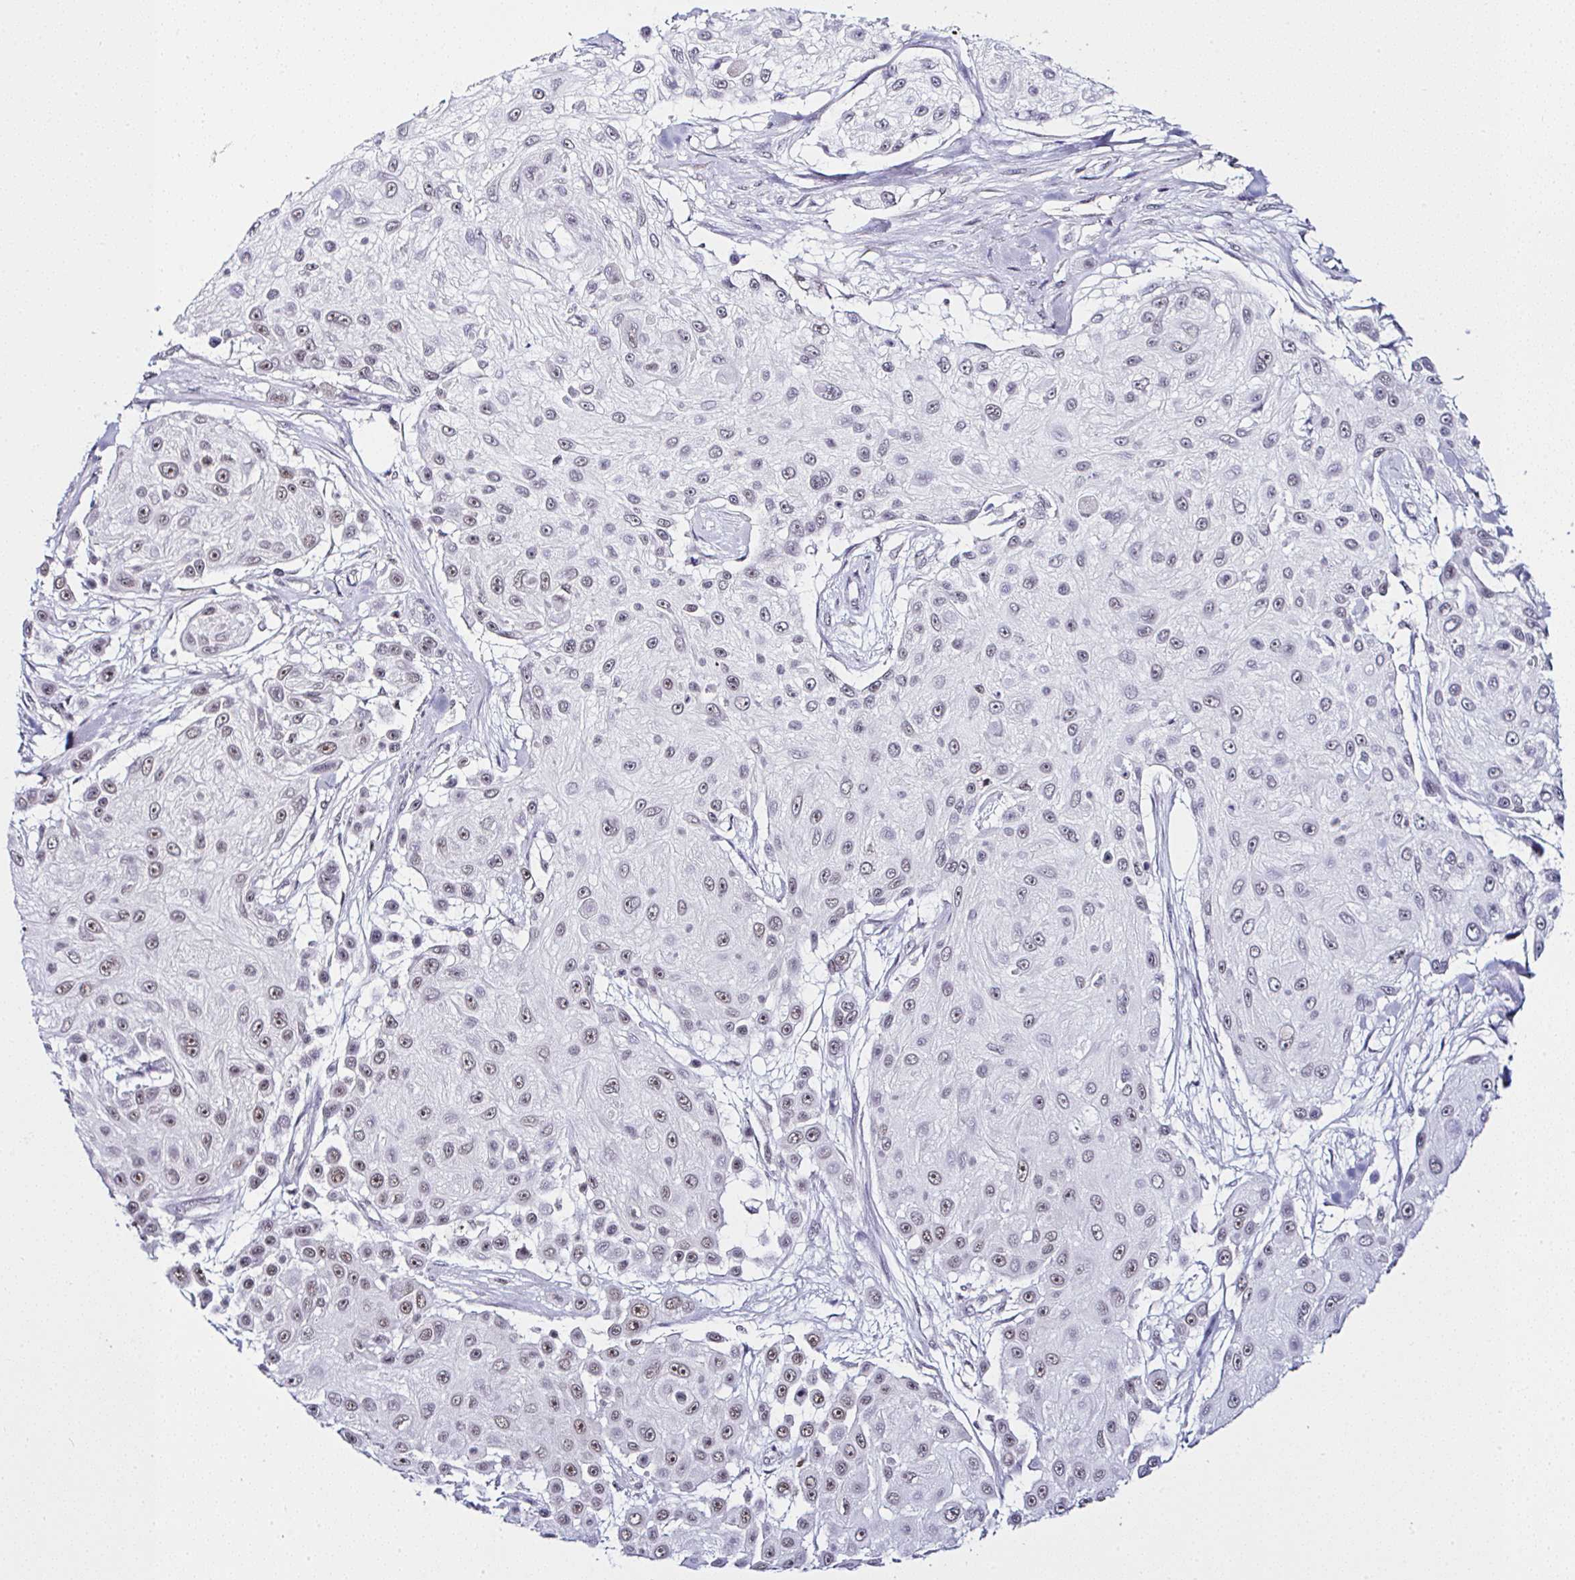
{"staining": {"intensity": "moderate", "quantity": ">75%", "location": "nuclear"}, "tissue": "skin cancer", "cell_type": "Tumor cells", "image_type": "cancer", "snomed": [{"axis": "morphology", "description": "Squamous cell carcinoma, NOS"}, {"axis": "topography", "description": "Skin"}], "caption": "Immunohistochemical staining of skin cancer (squamous cell carcinoma) exhibits moderate nuclear protein expression in approximately >75% of tumor cells.", "gene": "PTPN2", "patient": {"sex": "male", "age": 67}}